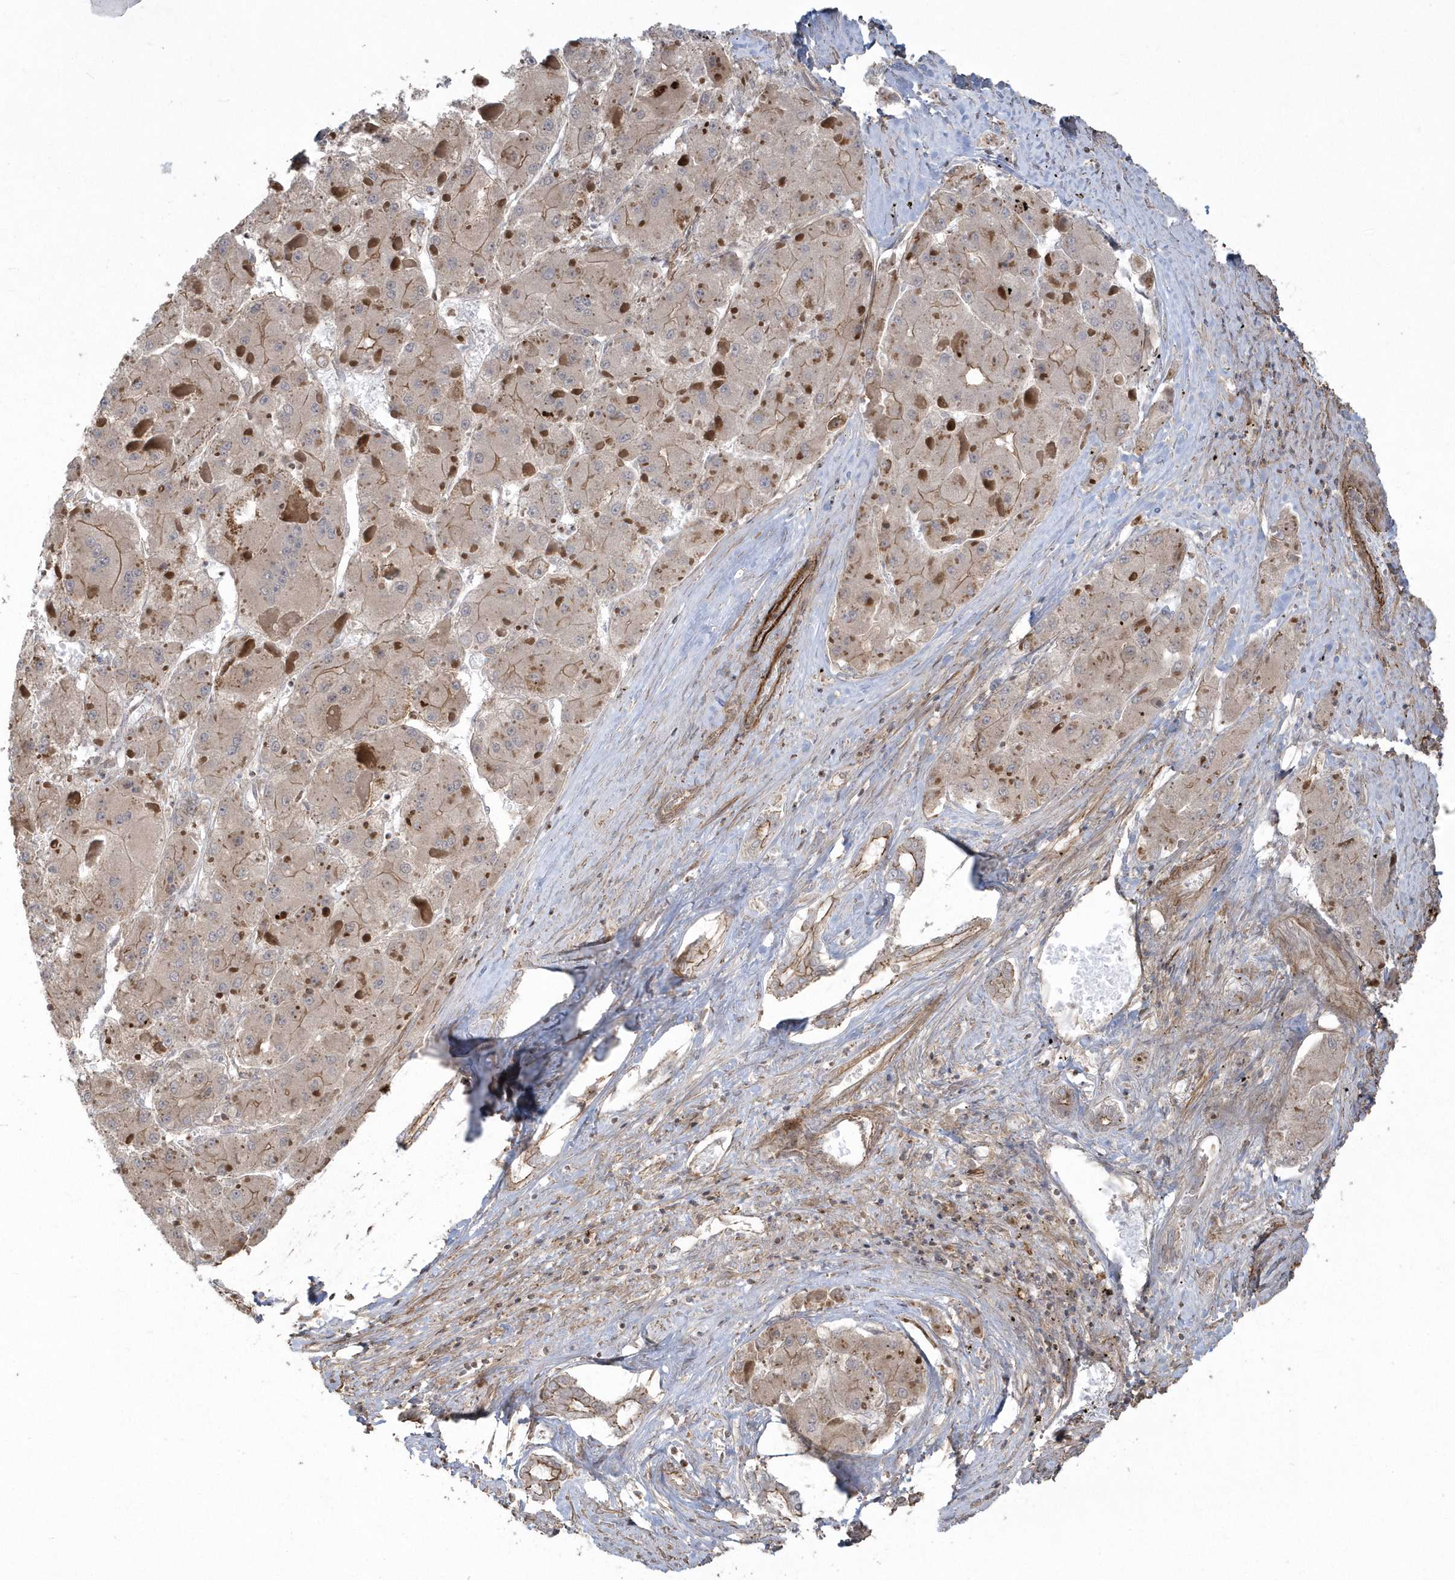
{"staining": {"intensity": "weak", "quantity": "25%-75%", "location": "cytoplasmic/membranous"}, "tissue": "liver cancer", "cell_type": "Tumor cells", "image_type": "cancer", "snomed": [{"axis": "morphology", "description": "Carcinoma, Hepatocellular, NOS"}, {"axis": "topography", "description": "Liver"}], "caption": "This histopathology image shows IHC staining of hepatocellular carcinoma (liver), with low weak cytoplasmic/membranous positivity in approximately 25%-75% of tumor cells.", "gene": "ARMC8", "patient": {"sex": "female", "age": 73}}